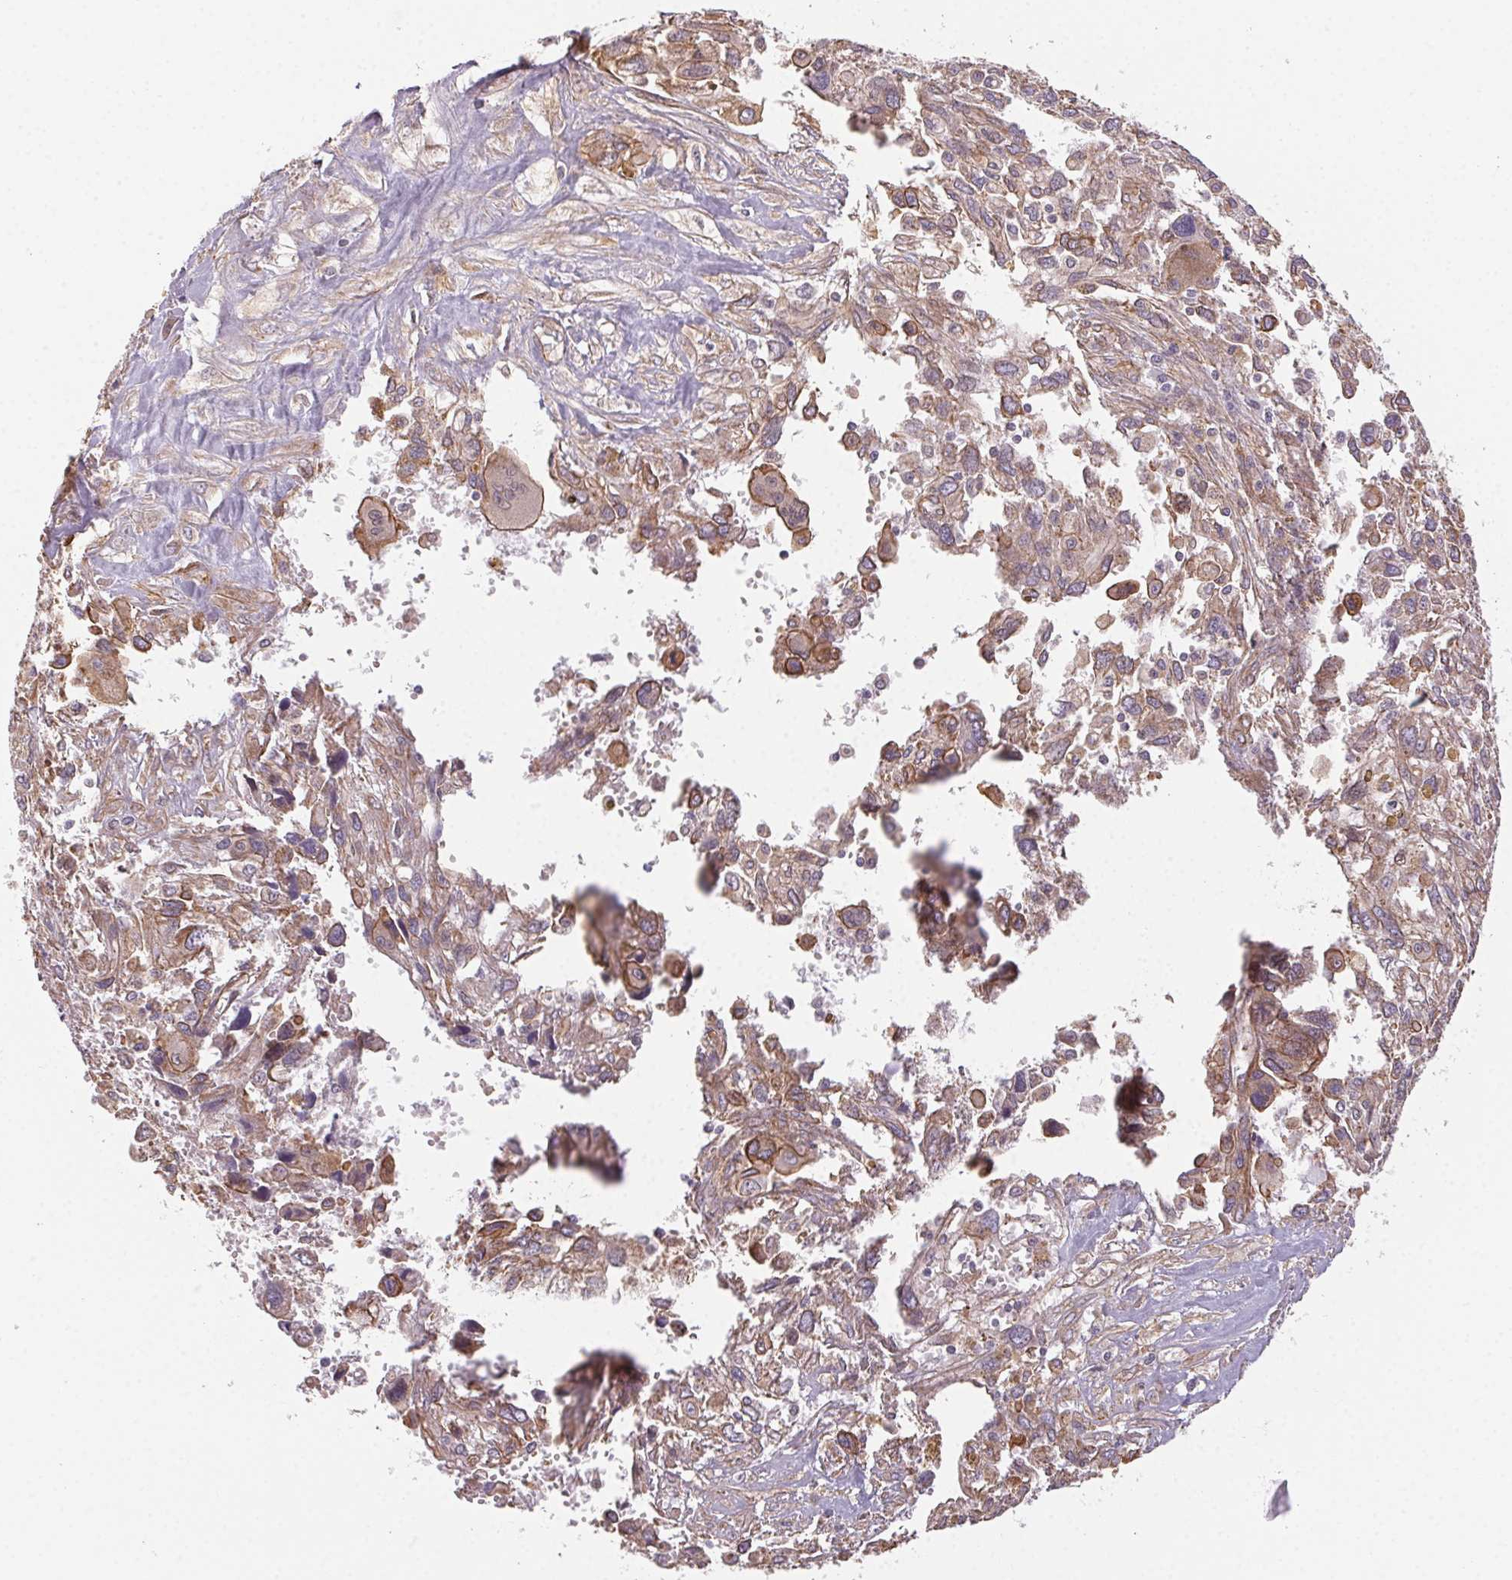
{"staining": {"intensity": "weak", "quantity": "<25%", "location": "cytoplasmic/membranous"}, "tissue": "pancreatic cancer", "cell_type": "Tumor cells", "image_type": "cancer", "snomed": [{"axis": "morphology", "description": "Adenocarcinoma, NOS"}, {"axis": "topography", "description": "Pancreas"}], "caption": "IHC photomicrograph of neoplastic tissue: human pancreatic cancer stained with DAB reveals no significant protein staining in tumor cells. (Brightfield microscopy of DAB immunohistochemistry at high magnification).", "gene": "PLA2G4F", "patient": {"sex": "female", "age": 47}}